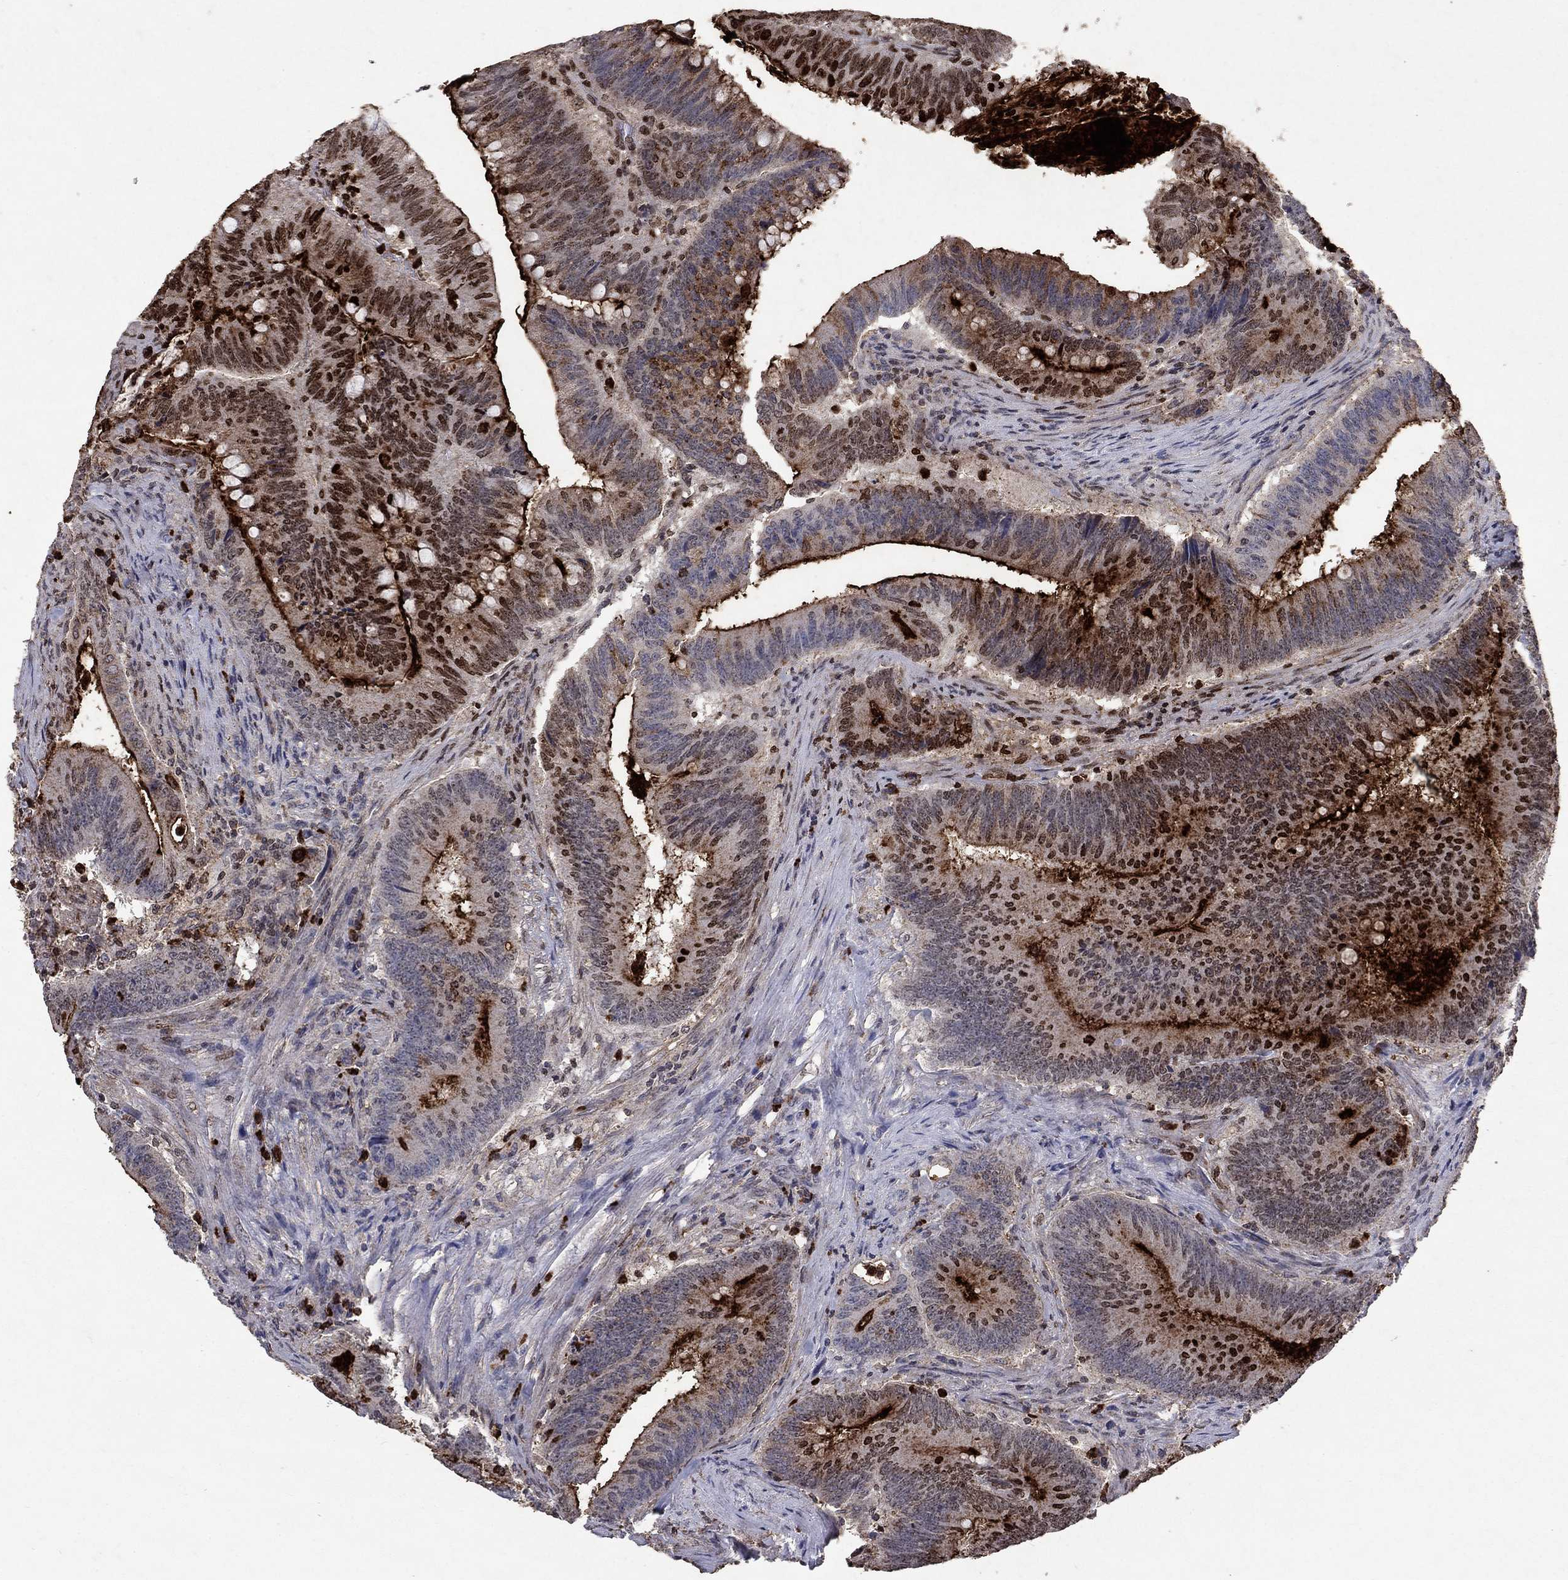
{"staining": {"intensity": "strong", "quantity": "<25%", "location": "cytoplasmic/membranous,nuclear"}, "tissue": "colorectal cancer", "cell_type": "Tumor cells", "image_type": "cancer", "snomed": [{"axis": "morphology", "description": "Adenocarcinoma, NOS"}, {"axis": "topography", "description": "Colon"}], "caption": "Immunohistochemical staining of adenocarcinoma (colorectal) exhibits medium levels of strong cytoplasmic/membranous and nuclear protein expression in about <25% of tumor cells.", "gene": "CD24", "patient": {"sex": "female", "age": 87}}